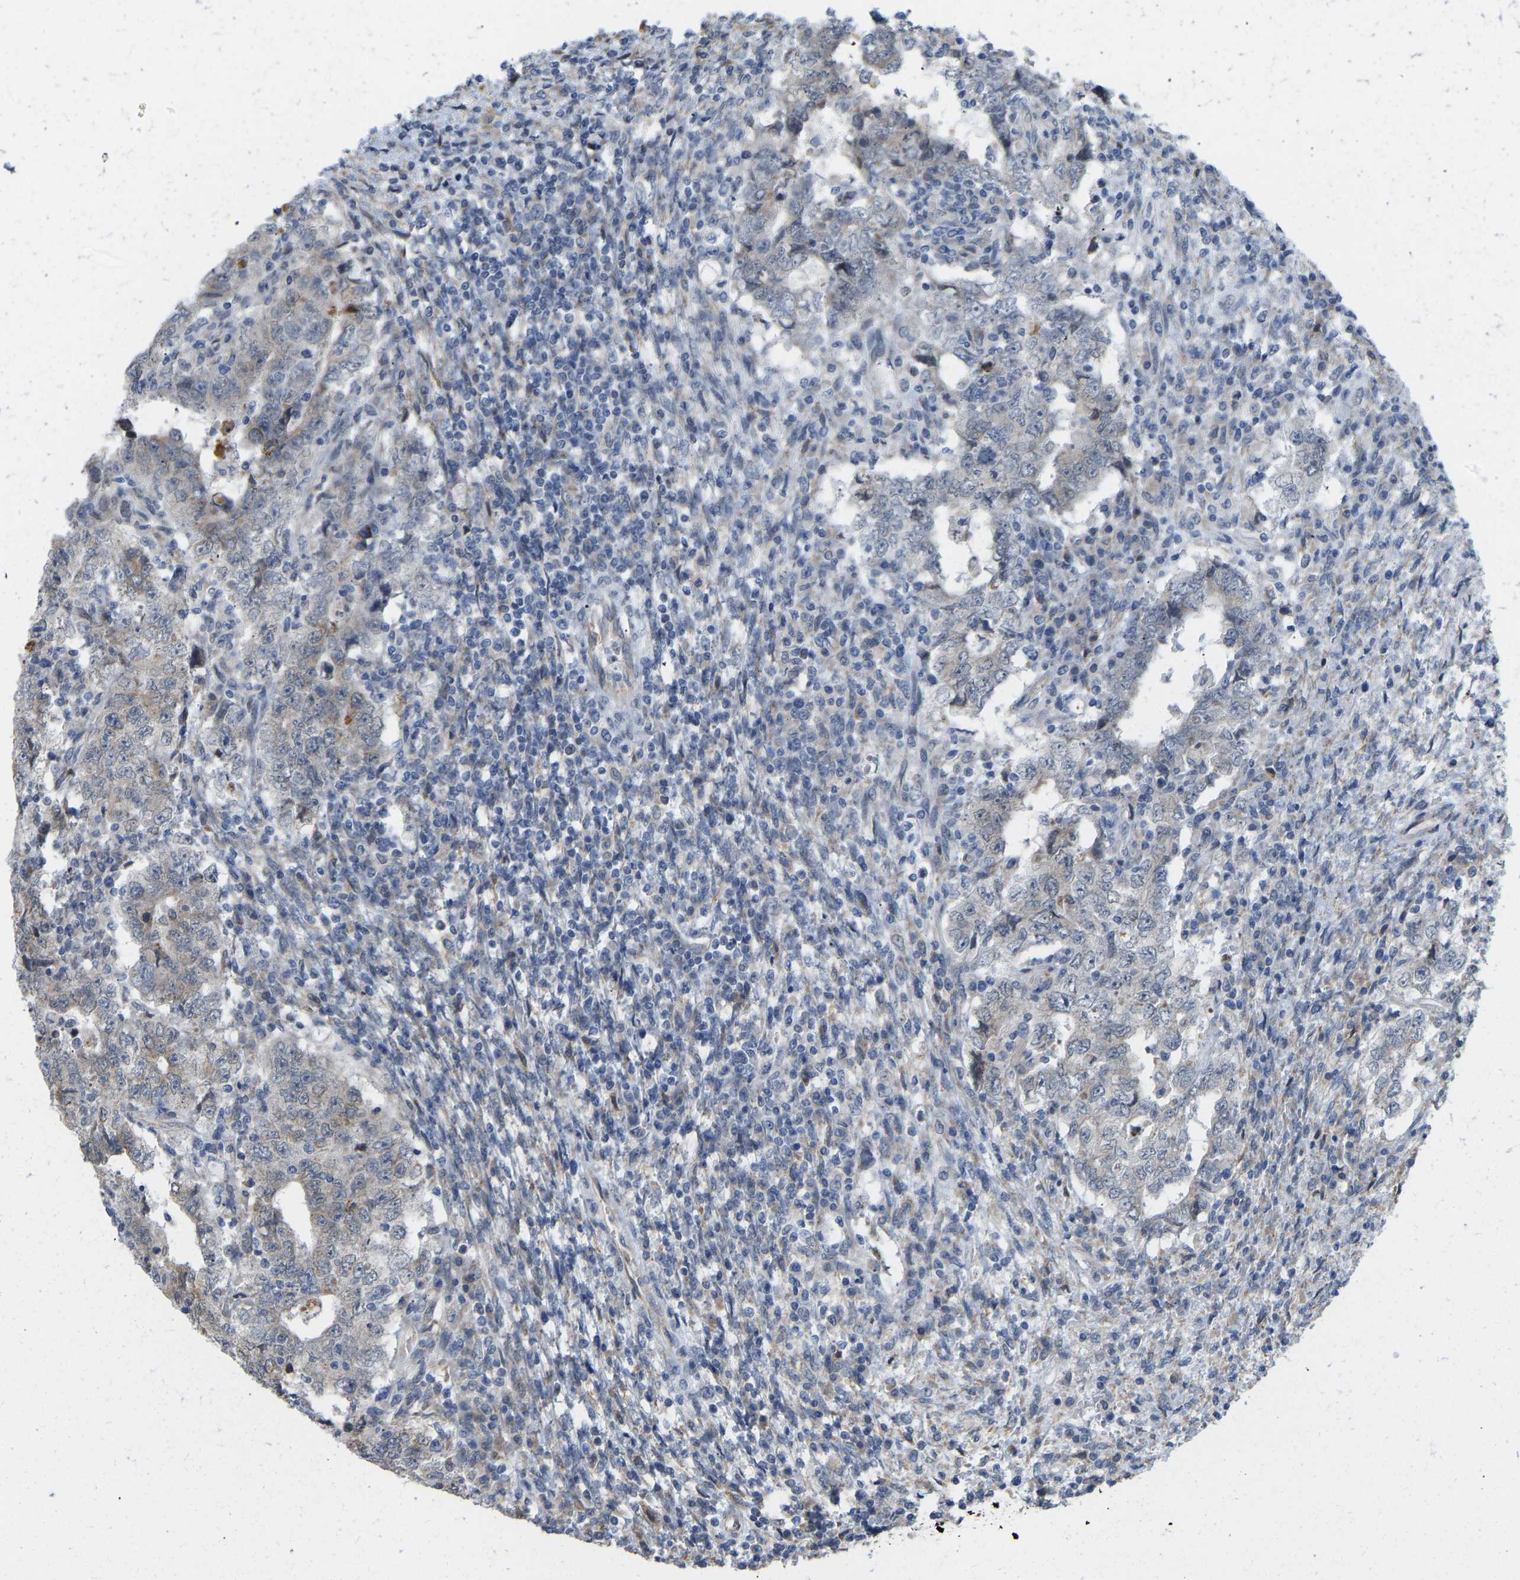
{"staining": {"intensity": "negative", "quantity": "none", "location": "none"}, "tissue": "testis cancer", "cell_type": "Tumor cells", "image_type": "cancer", "snomed": [{"axis": "morphology", "description": "Carcinoma, Embryonal, NOS"}, {"axis": "topography", "description": "Testis"}], "caption": "This is an immunohistochemistry (IHC) micrograph of testis embryonal carcinoma. There is no expression in tumor cells.", "gene": "BEND3", "patient": {"sex": "male", "age": 26}}